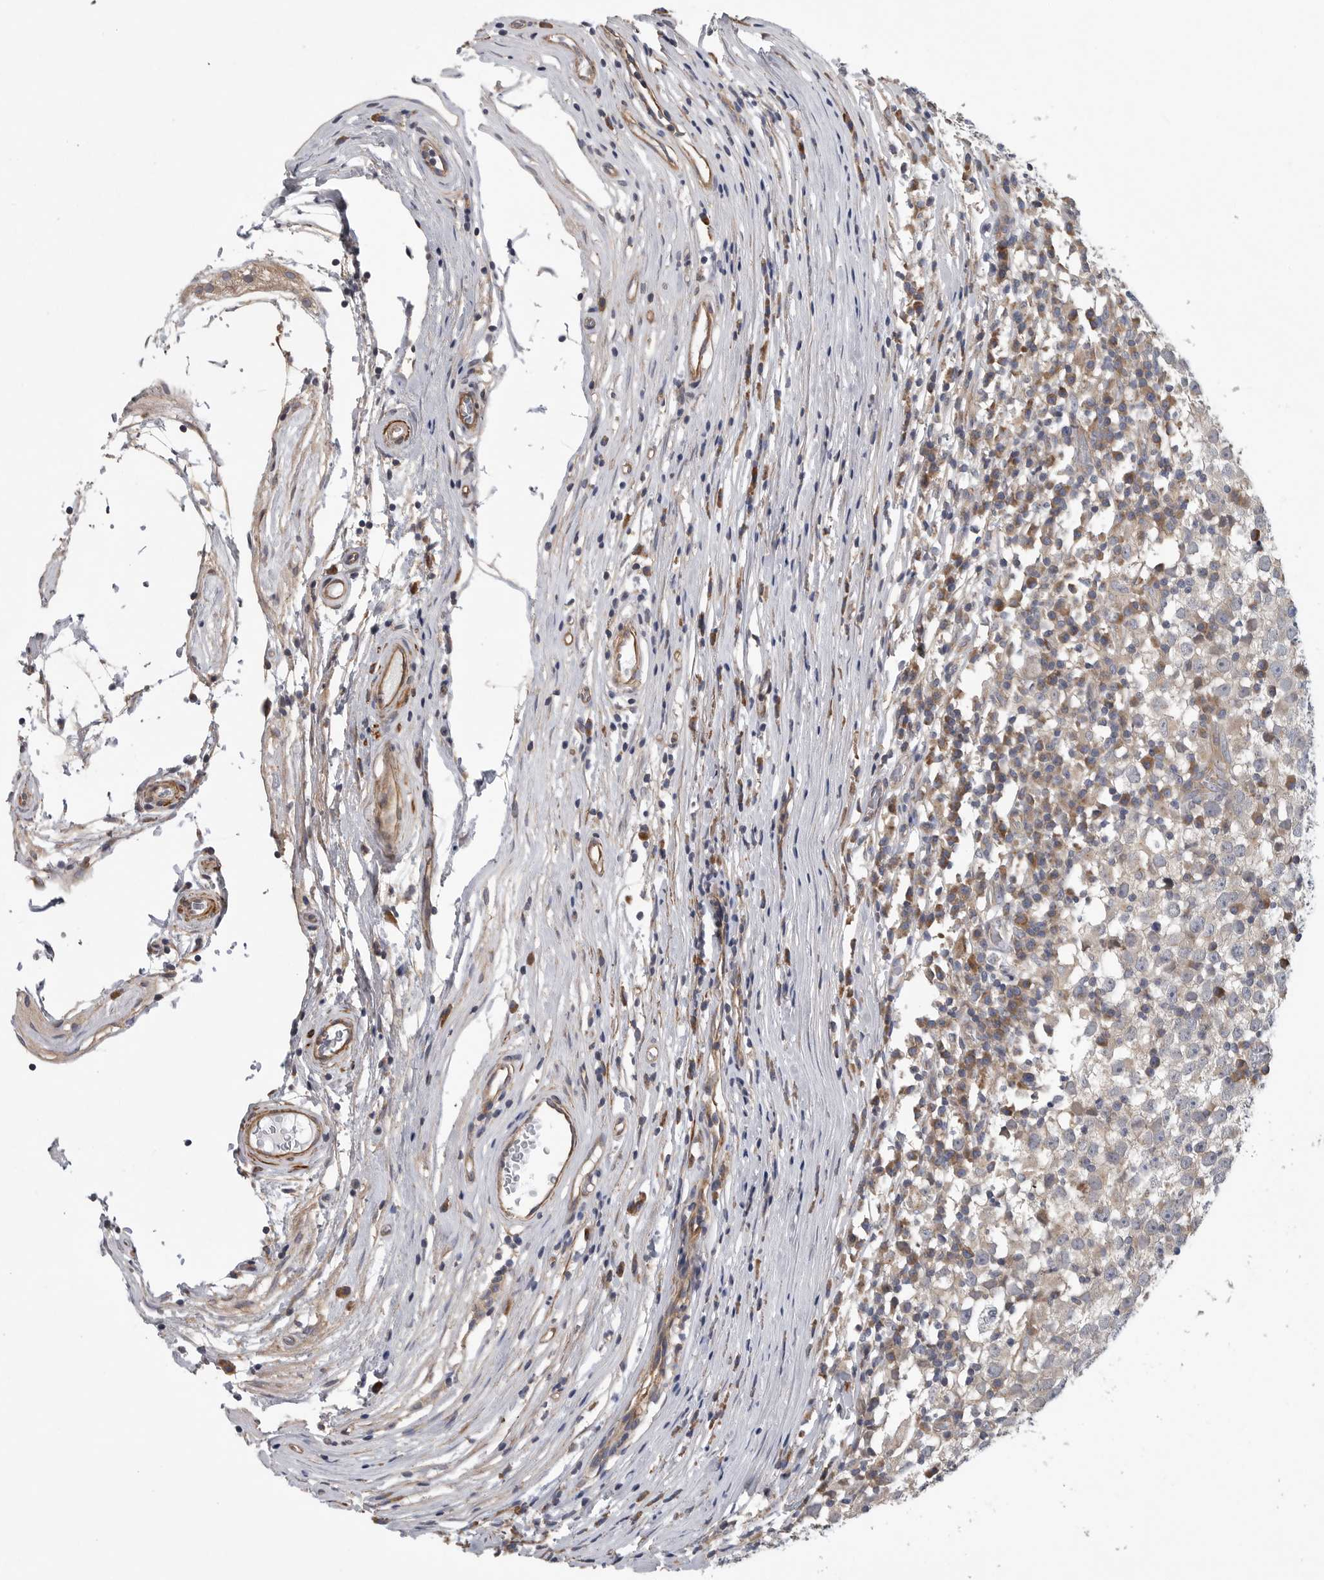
{"staining": {"intensity": "weak", "quantity": "<25%", "location": "cytoplasmic/membranous"}, "tissue": "testis cancer", "cell_type": "Tumor cells", "image_type": "cancer", "snomed": [{"axis": "morphology", "description": "Seminoma, NOS"}, {"axis": "topography", "description": "Testis"}], "caption": "Testis cancer (seminoma) was stained to show a protein in brown. There is no significant positivity in tumor cells. (DAB (3,3'-diaminobenzidine) immunohistochemistry (IHC), high magnification).", "gene": "OXR1", "patient": {"sex": "male", "age": 65}}